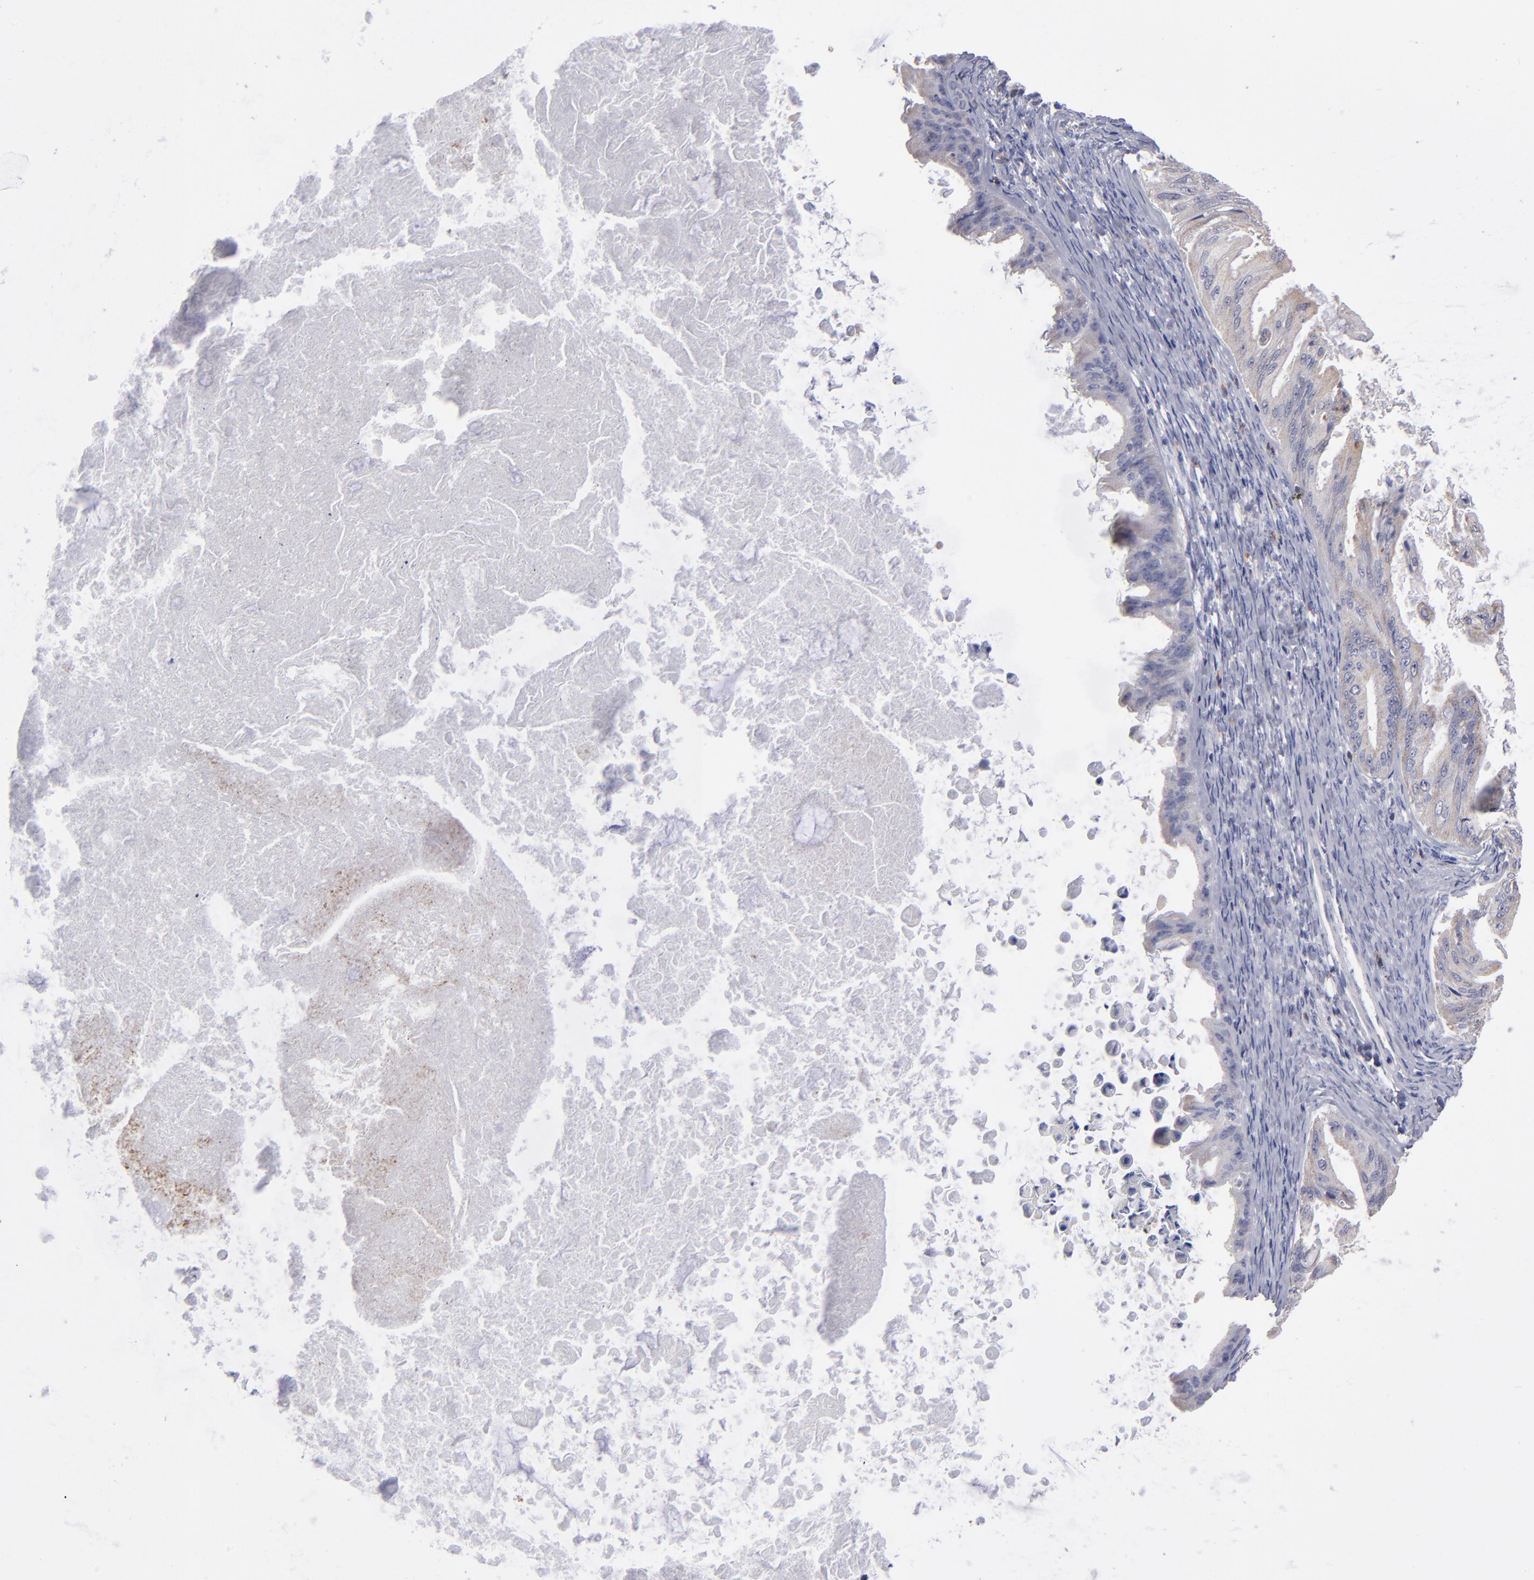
{"staining": {"intensity": "weak", "quantity": ">75%", "location": "cytoplasmic/membranous"}, "tissue": "ovarian cancer", "cell_type": "Tumor cells", "image_type": "cancer", "snomed": [{"axis": "morphology", "description": "Cystadenocarcinoma, mucinous, NOS"}, {"axis": "topography", "description": "Ovary"}], "caption": "Tumor cells show weak cytoplasmic/membranous staining in about >75% of cells in ovarian mucinous cystadenocarcinoma.", "gene": "FGR", "patient": {"sex": "female", "age": 37}}